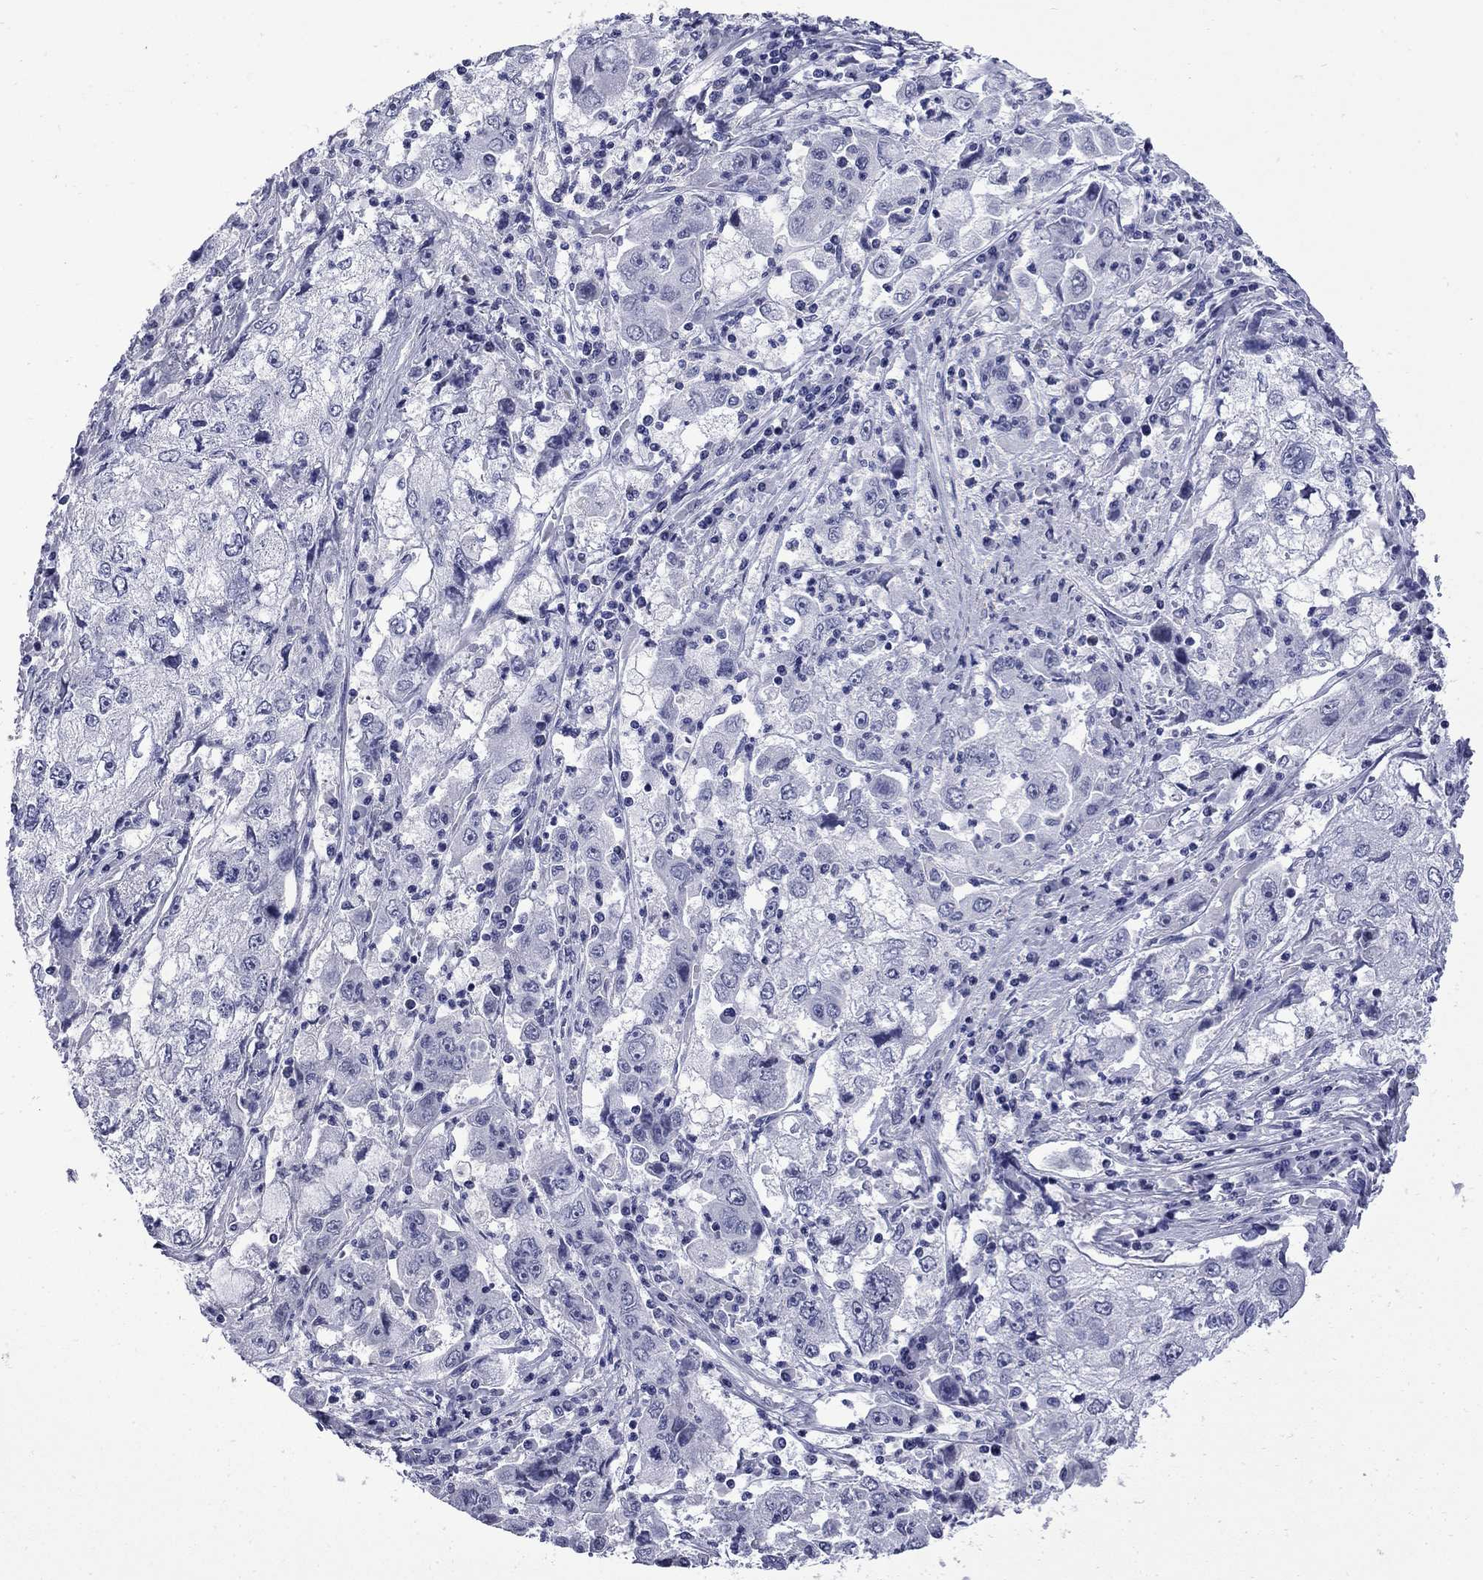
{"staining": {"intensity": "negative", "quantity": "none", "location": "none"}, "tissue": "cervical cancer", "cell_type": "Tumor cells", "image_type": "cancer", "snomed": [{"axis": "morphology", "description": "Squamous cell carcinoma, NOS"}, {"axis": "topography", "description": "Cervix"}], "caption": "High magnification brightfield microscopy of squamous cell carcinoma (cervical) stained with DAB (3,3'-diaminobenzidine) (brown) and counterstained with hematoxylin (blue): tumor cells show no significant positivity.", "gene": "MGARP", "patient": {"sex": "female", "age": 36}}